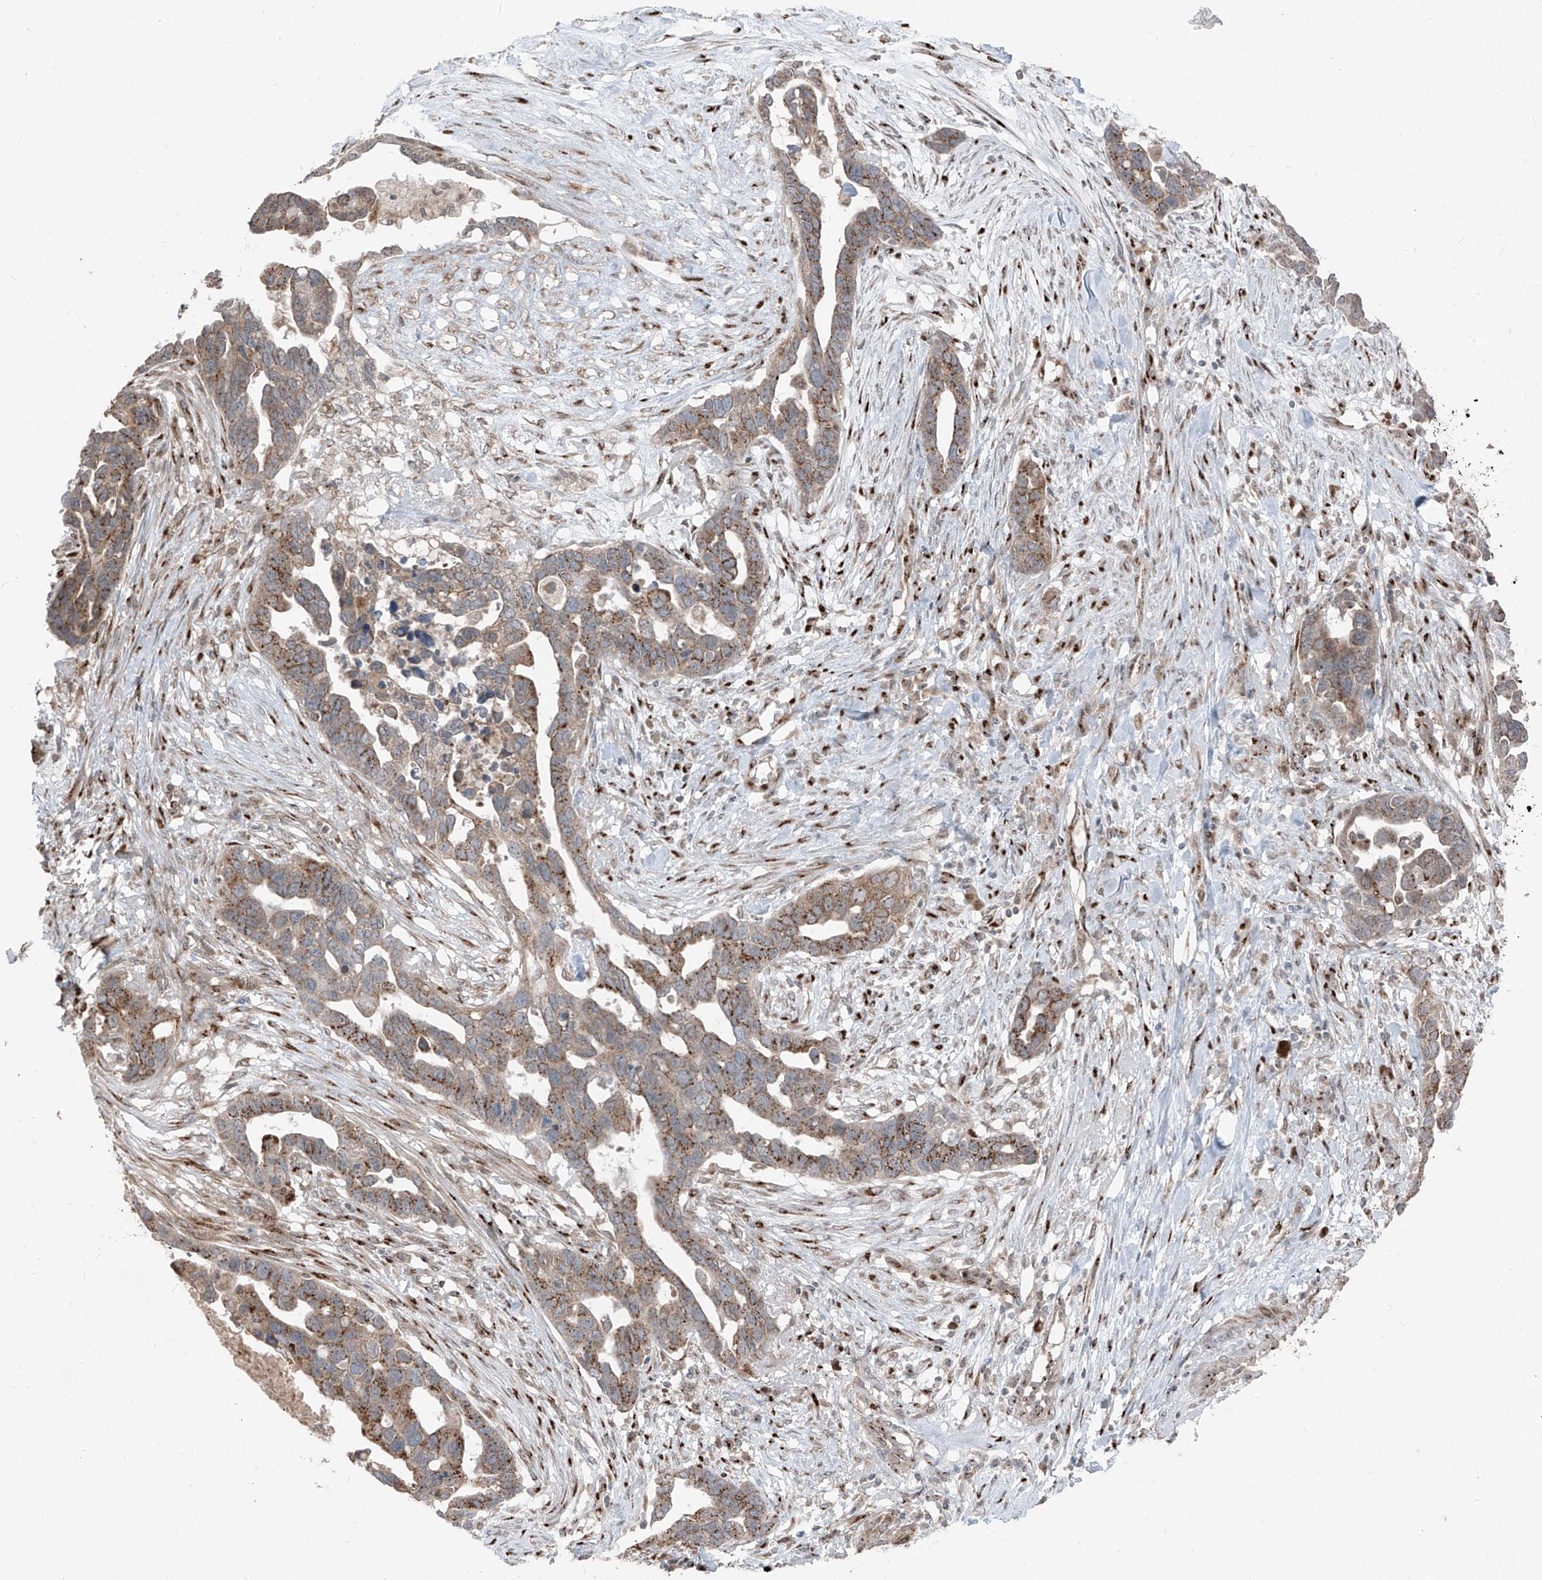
{"staining": {"intensity": "moderate", "quantity": ">75%", "location": "cytoplasmic/membranous"}, "tissue": "ovarian cancer", "cell_type": "Tumor cells", "image_type": "cancer", "snomed": [{"axis": "morphology", "description": "Cystadenocarcinoma, serous, NOS"}, {"axis": "topography", "description": "Ovary"}], "caption": "Immunohistochemistry (IHC) photomicrograph of neoplastic tissue: ovarian serous cystadenocarcinoma stained using immunohistochemistry (IHC) displays medium levels of moderate protein expression localized specifically in the cytoplasmic/membranous of tumor cells, appearing as a cytoplasmic/membranous brown color.", "gene": "ERLEC1", "patient": {"sex": "female", "age": 54}}